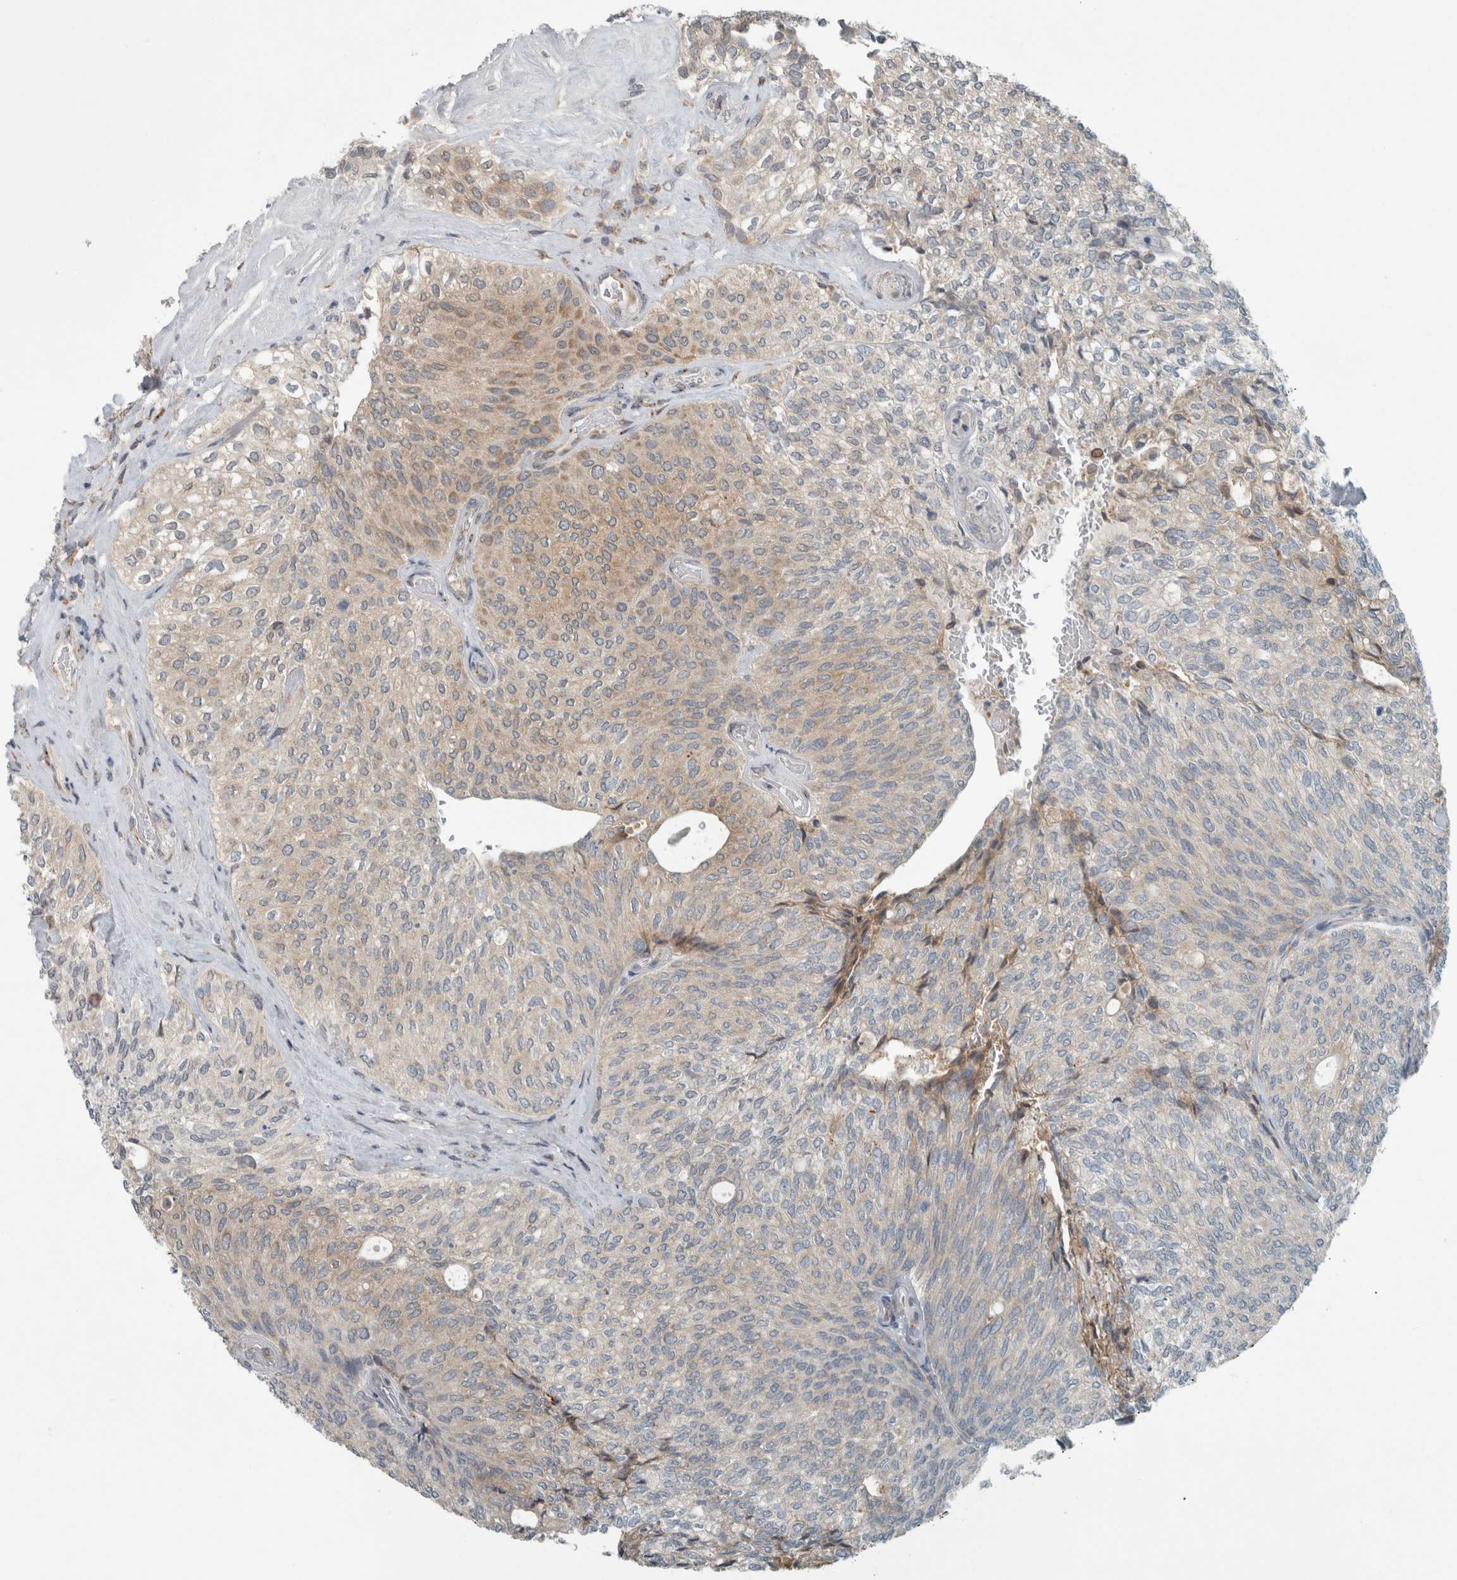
{"staining": {"intensity": "weak", "quantity": "<25%", "location": "cytoplasmic/membranous"}, "tissue": "urothelial cancer", "cell_type": "Tumor cells", "image_type": "cancer", "snomed": [{"axis": "morphology", "description": "Urothelial carcinoma, Low grade"}, {"axis": "topography", "description": "Urinary bladder"}], "caption": "DAB (3,3'-diaminobenzidine) immunohistochemical staining of urothelial cancer displays no significant expression in tumor cells.", "gene": "KIF1C", "patient": {"sex": "female", "age": 79}}